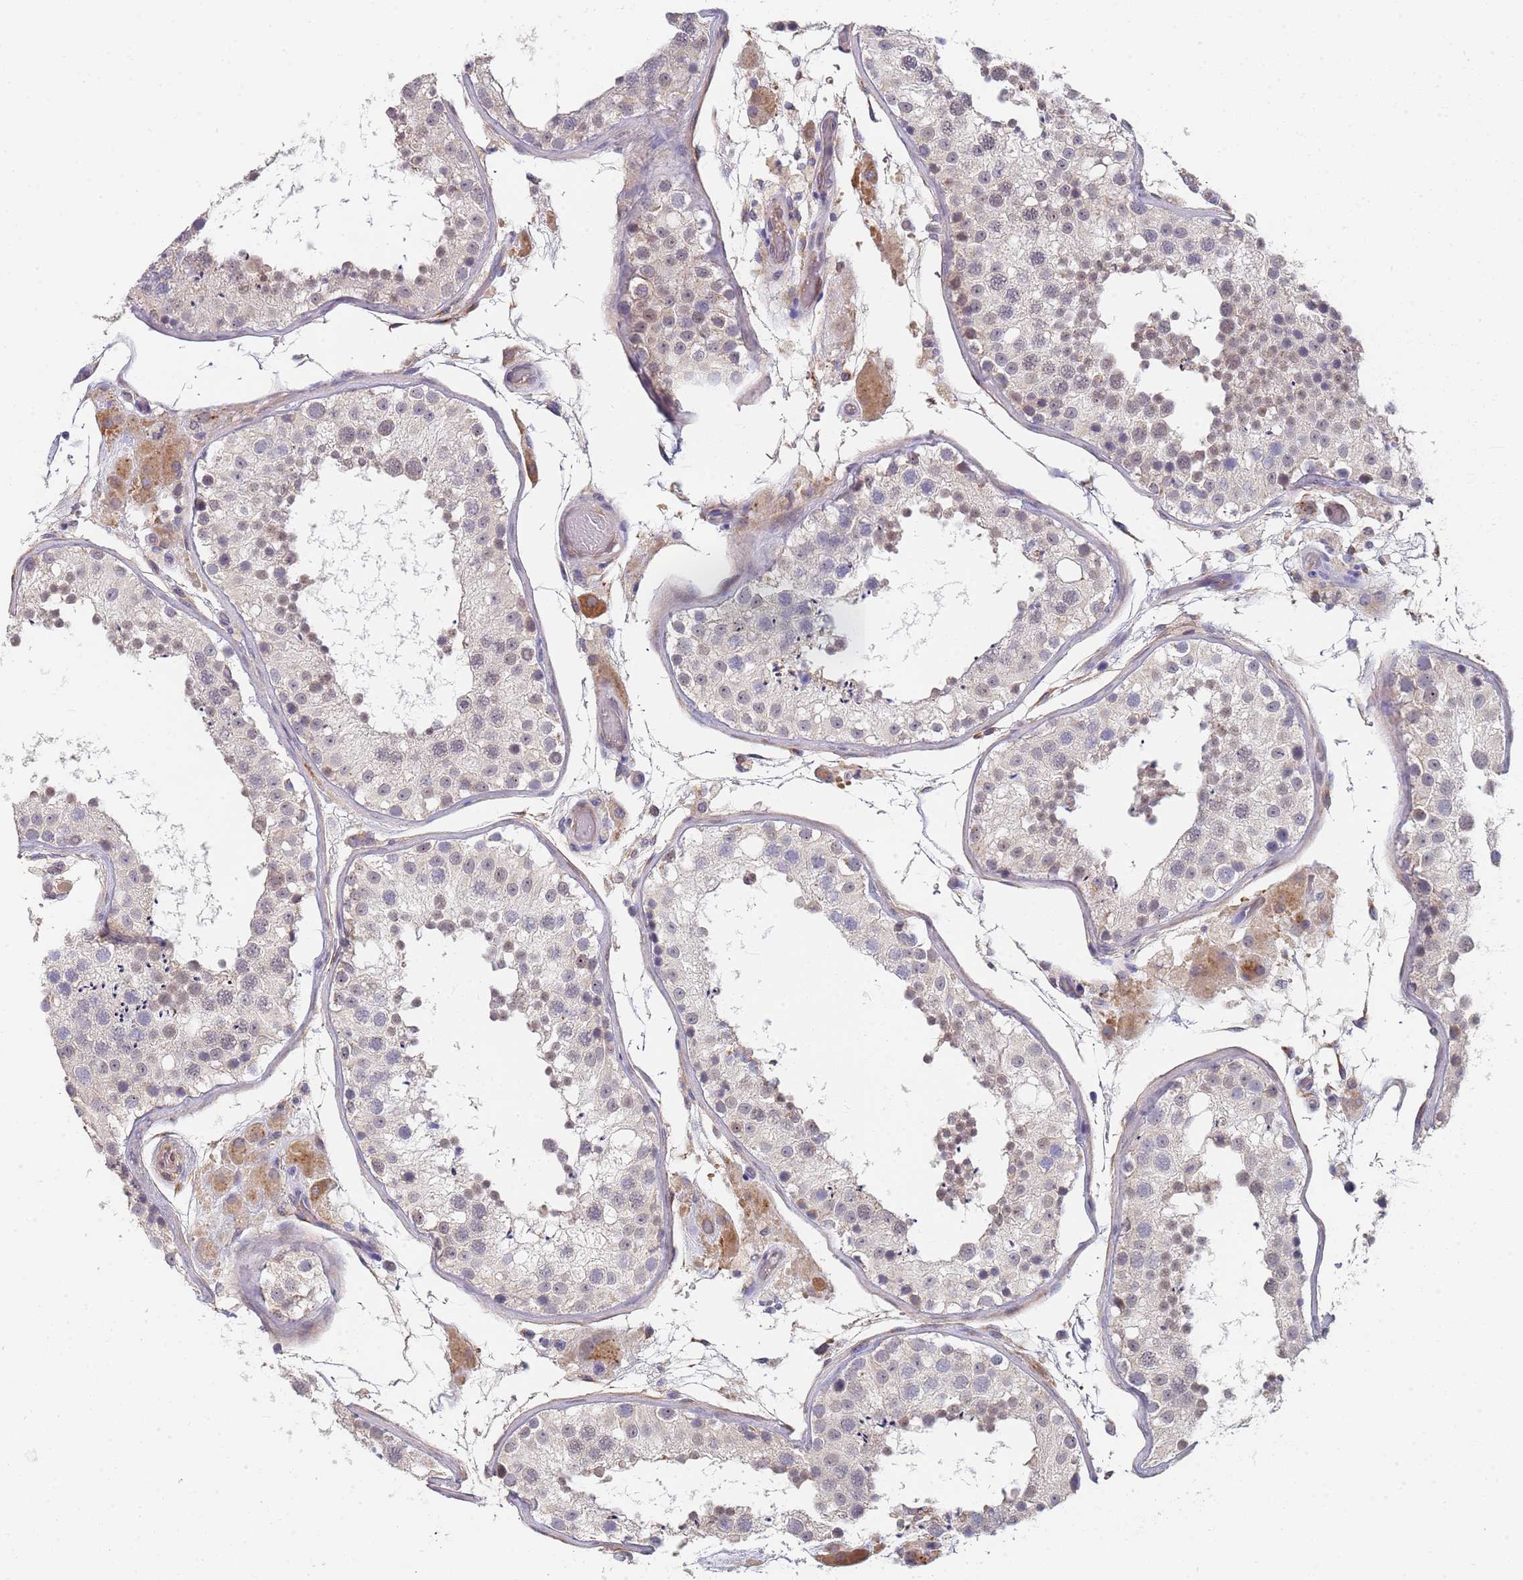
{"staining": {"intensity": "weak", "quantity": "25%-75%", "location": "nuclear"}, "tissue": "testis", "cell_type": "Cells in seminiferous ducts", "image_type": "normal", "snomed": [{"axis": "morphology", "description": "Normal tissue, NOS"}, {"axis": "topography", "description": "Testis"}], "caption": "Immunohistochemistry of benign human testis exhibits low levels of weak nuclear positivity in about 25%-75% of cells in seminiferous ducts.", "gene": "B4GALT4", "patient": {"sex": "male", "age": 26}}